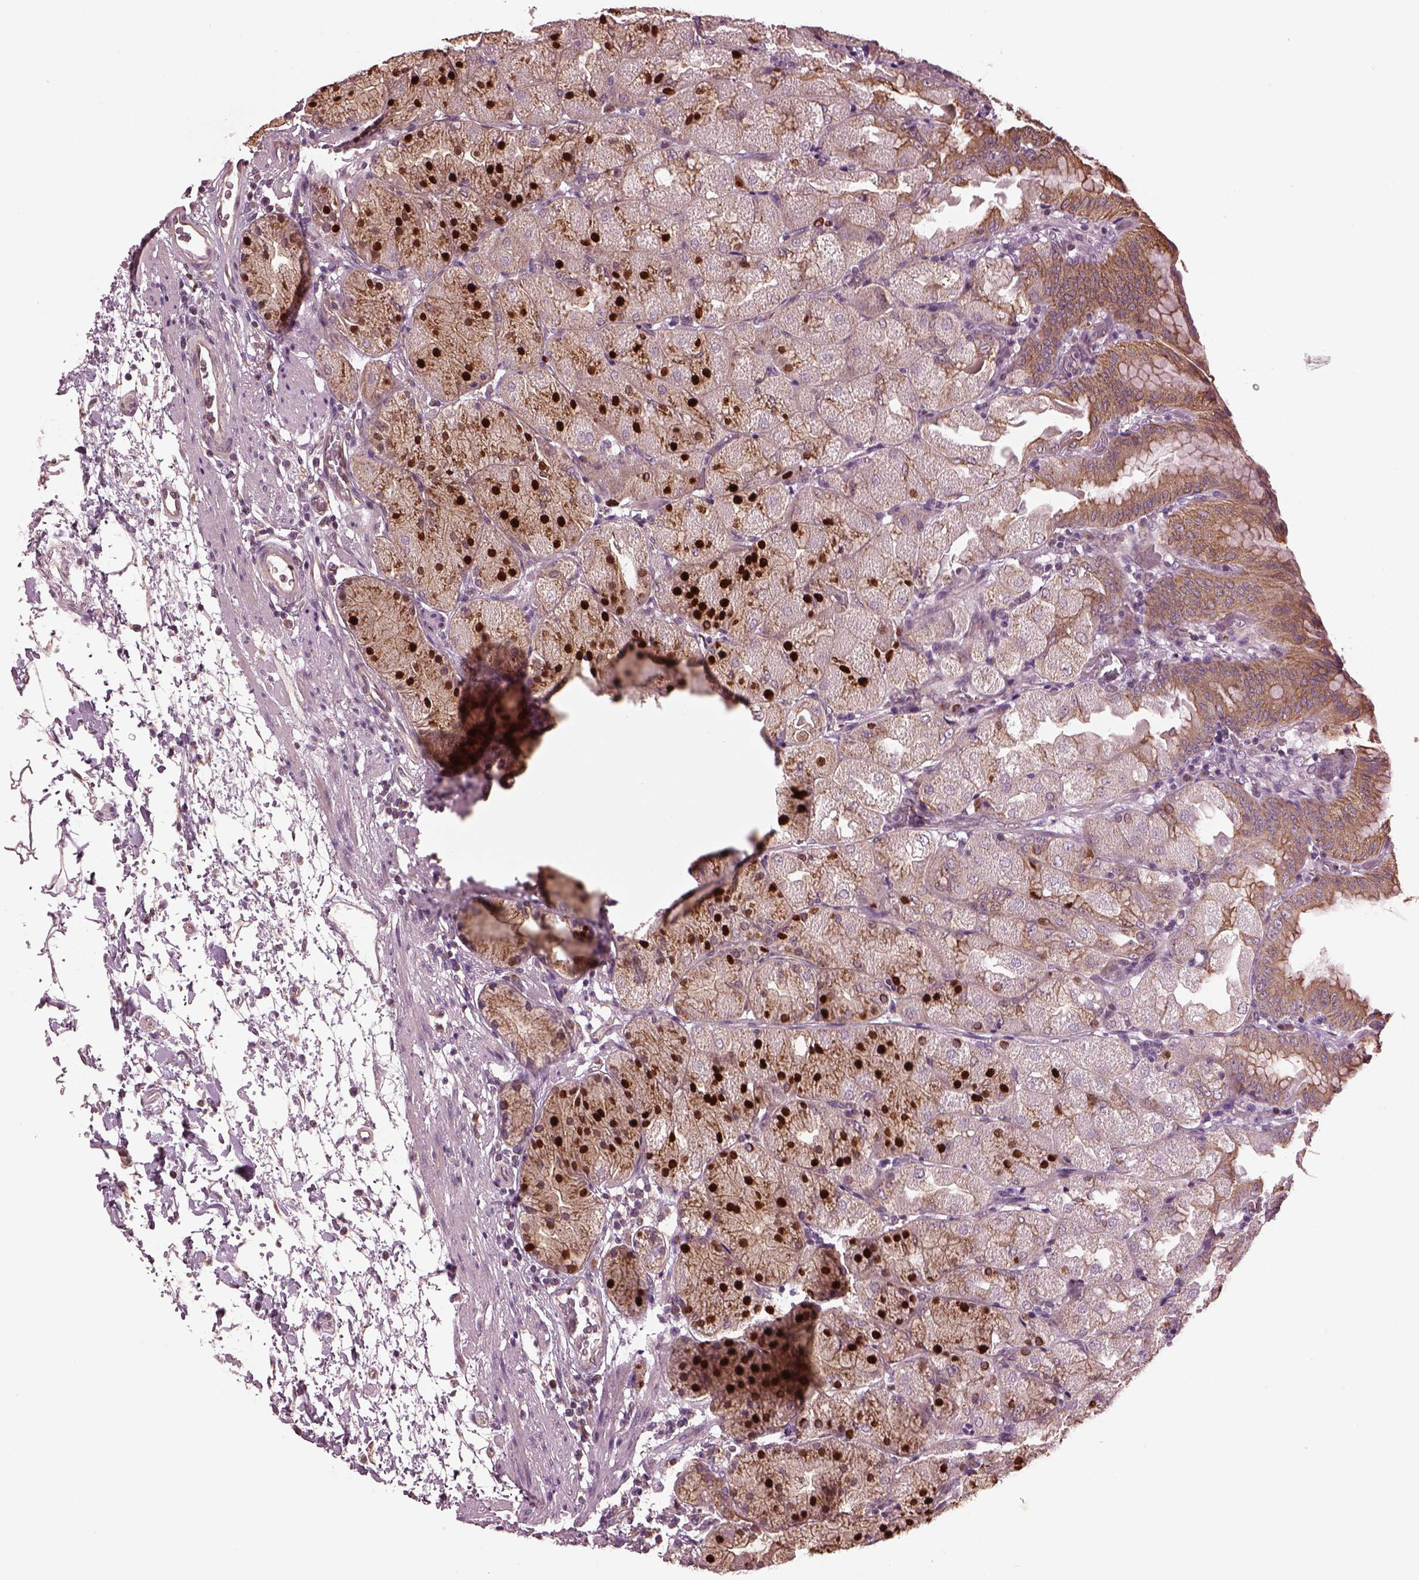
{"staining": {"intensity": "strong", "quantity": "25%-75%", "location": "cytoplasmic/membranous,nuclear"}, "tissue": "stomach", "cell_type": "Glandular cells", "image_type": "normal", "snomed": [{"axis": "morphology", "description": "Normal tissue, NOS"}, {"axis": "topography", "description": "Stomach, upper"}, {"axis": "topography", "description": "Stomach"}, {"axis": "topography", "description": "Stomach, lower"}], "caption": "This histopathology image demonstrates immunohistochemistry staining of unremarkable human stomach, with high strong cytoplasmic/membranous,nuclear staining in approximately 25%-75% of glandular cells.", "gene": "RUFY3", "patient": {"sex": "male", "age": 62}}